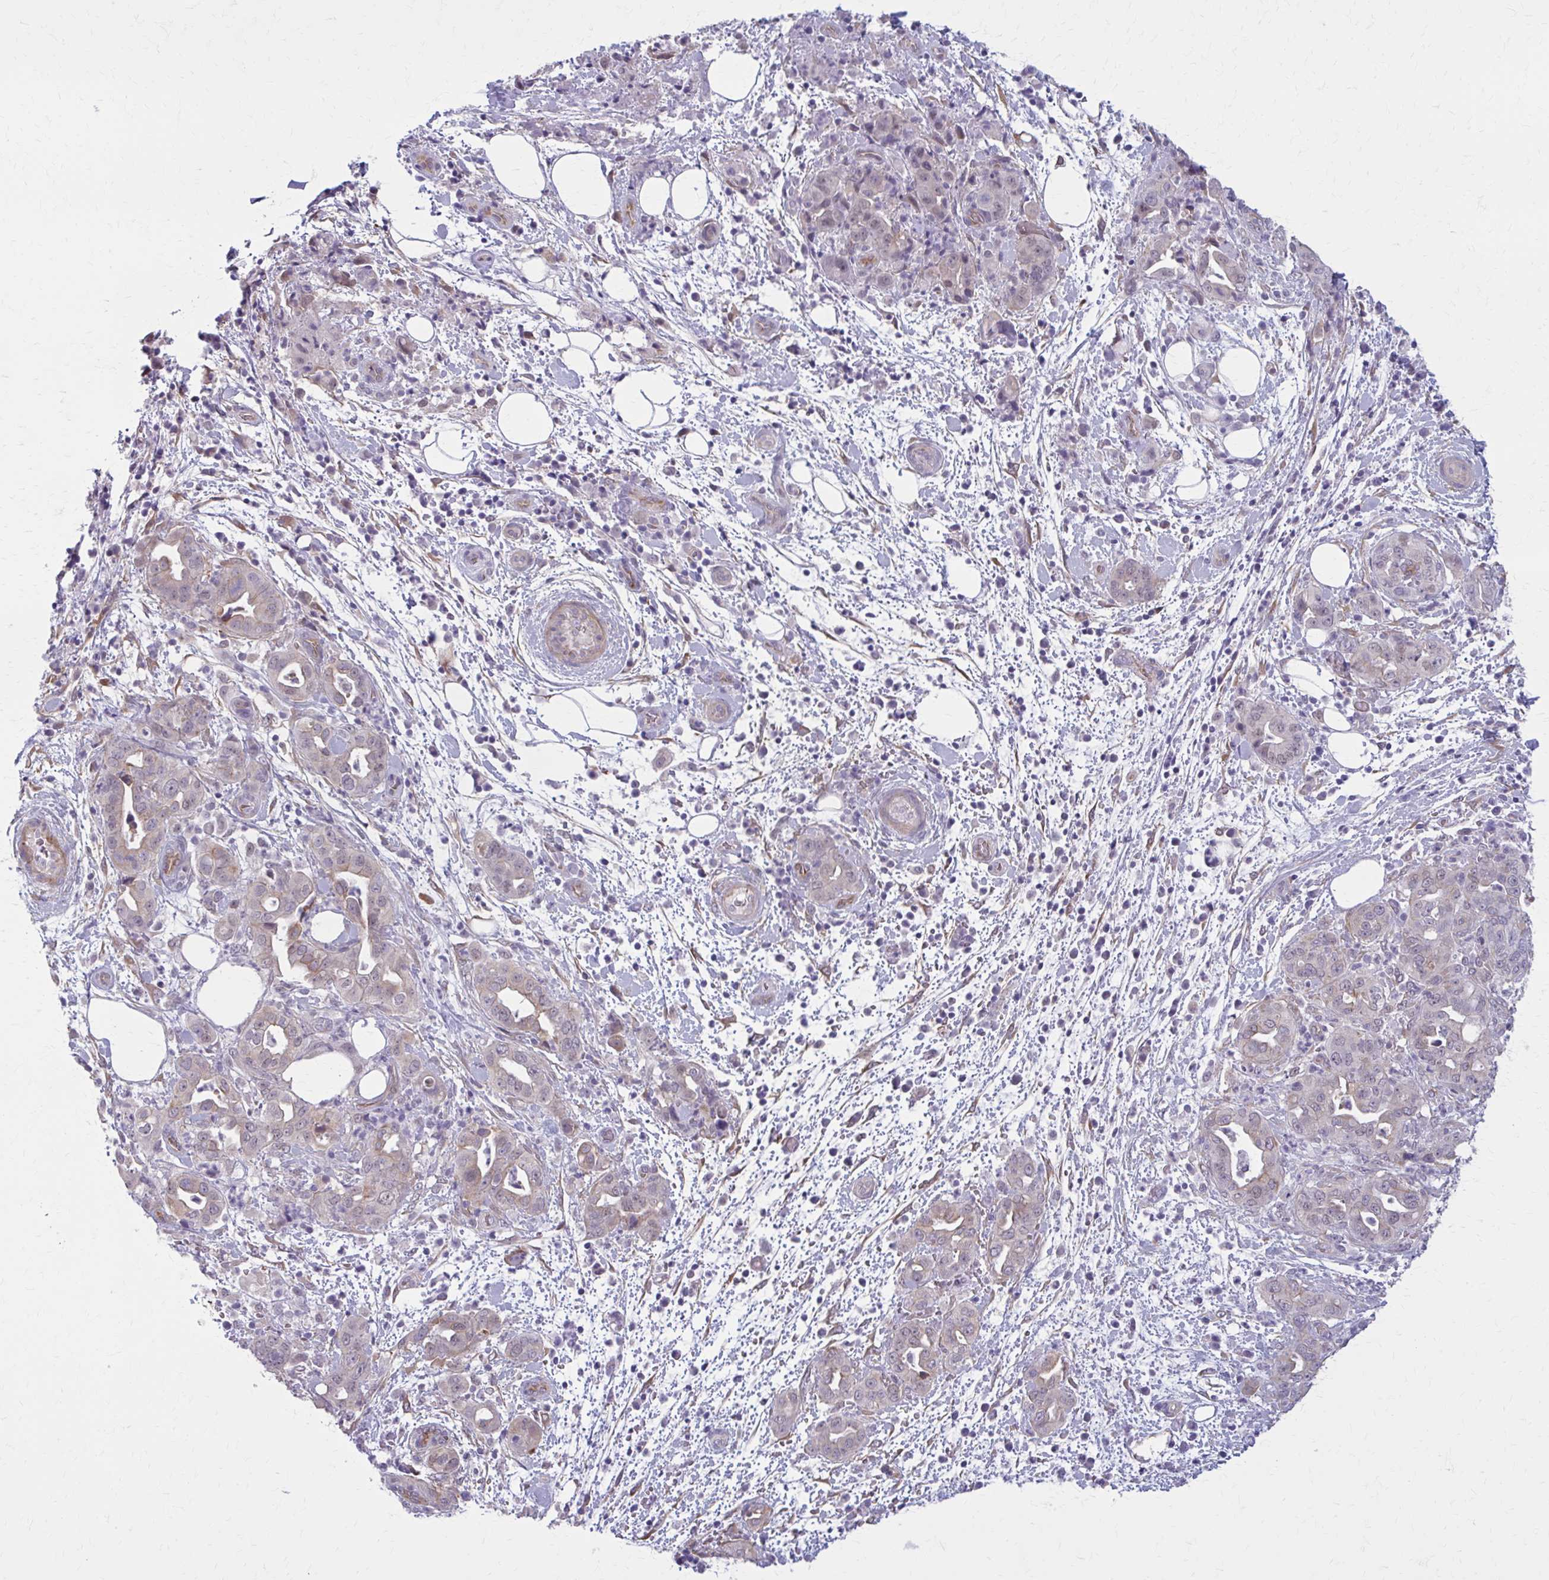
{"staining": {"intensity": "negative", "quantity": "none", "location": "none"}, "tissue": "pancreatic cancer", "cell_type": "Tumor cells", "image_type": "cancer", "snomed": [{"axis": "morphology", "description": "Normal tissue, NOS"}, {"axis": "morphology", "description": "Adenocarcinoma, NOS"}, {"axis": "topography", "description": "Lymph node"}, {"axis": "topography", "description": "Pancreas"}], "caption": "Tumor cells show no significant expression in pancreatic cancer (adenocarcinoma). (Brightfield microscopy of DAB (3,3'-diaminobenzidine) IHC at high magnification).", "gene": "NUMBL", "patient": {"sex": "female", "age": 67}}